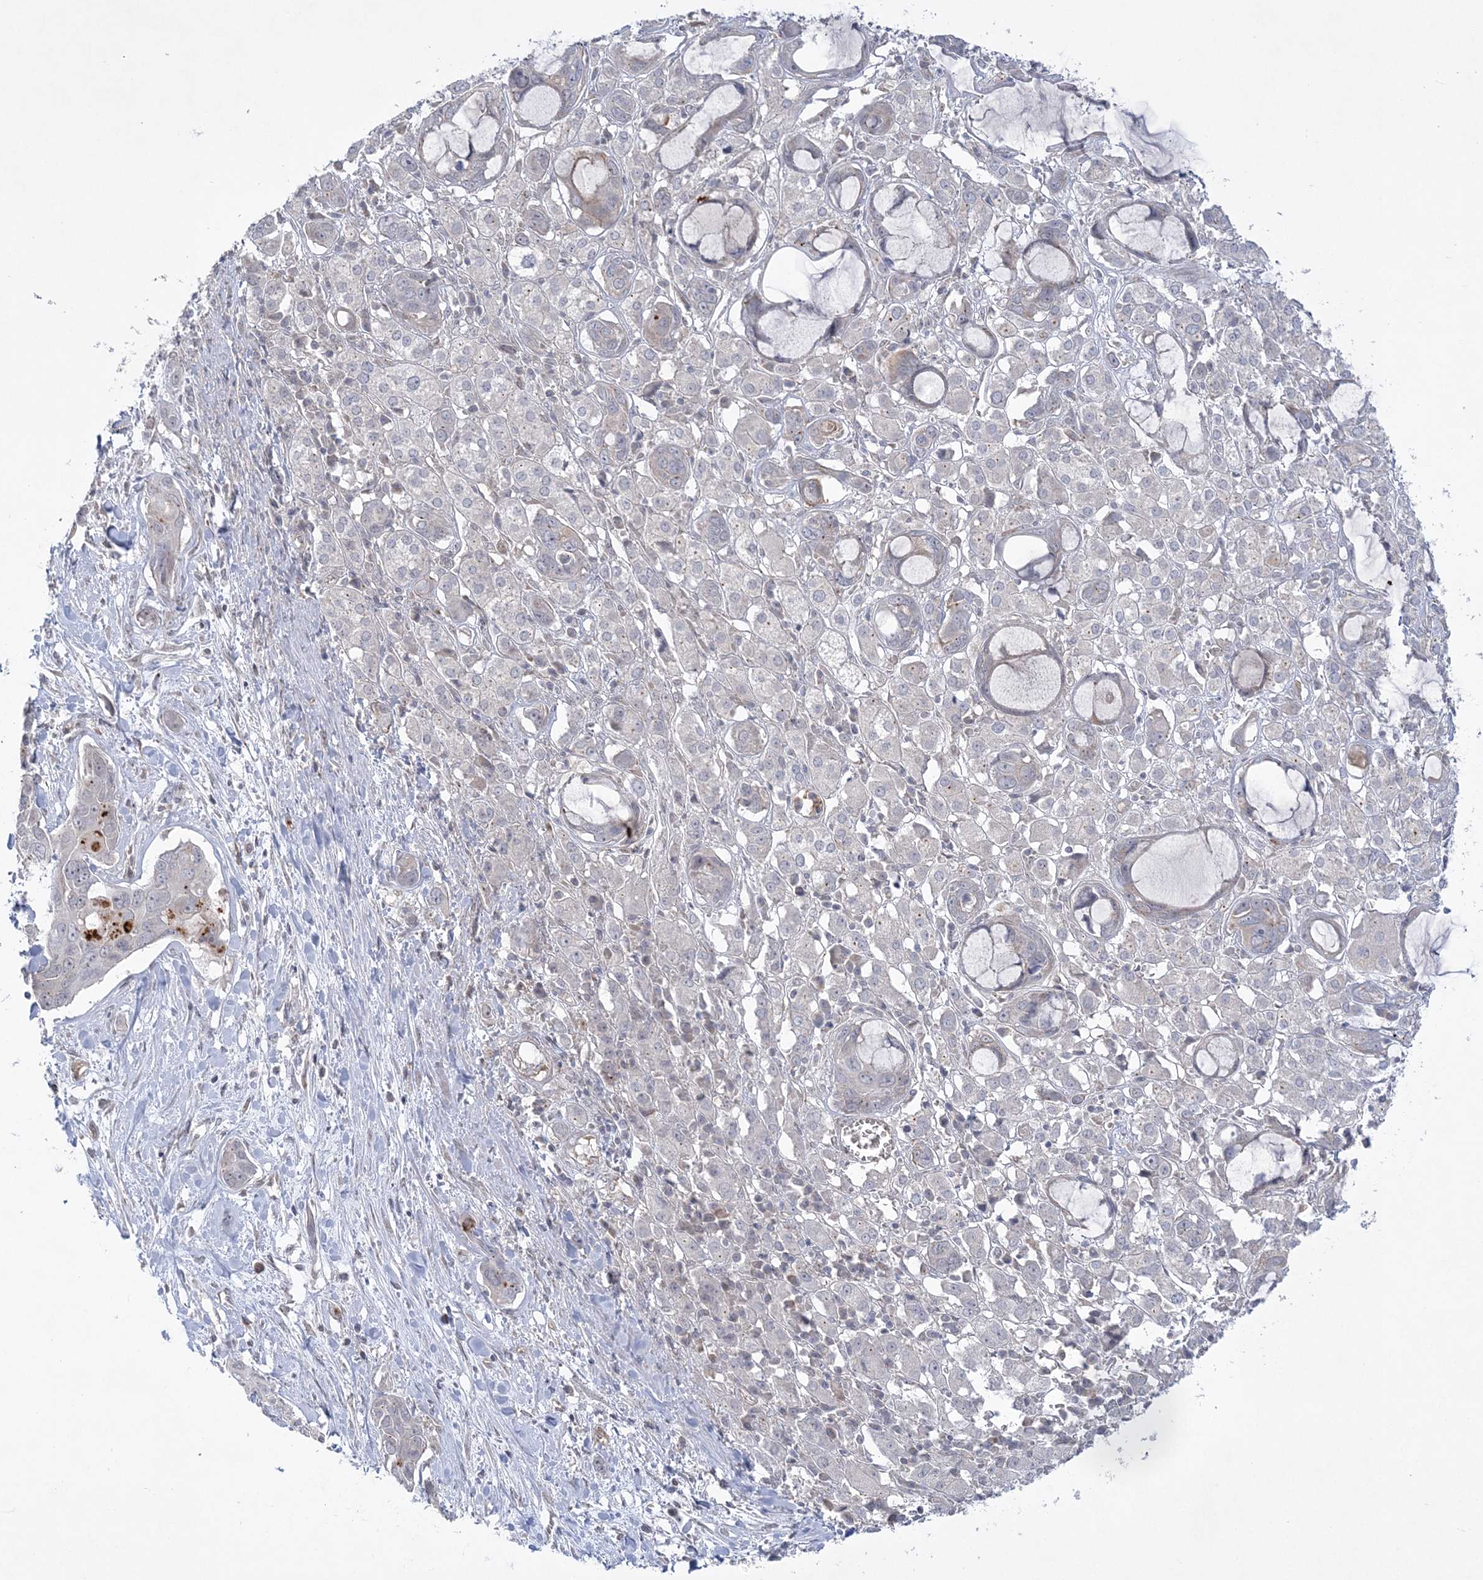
{"staining": {"intensity": "negative", "quantity": "none", "location": "none"}, "tissue": "pancreatic cancer", "cell_type": "Tumor cells", "image_type": "cancer", "snomed": [{"axis": "morphology", "description": "Adenocarcinoma, NOS"}, {"axis": "topography", "description": "Pancreas"}], "caption": "A photomicrograph of human pancreatic cancer (adenocarcinoma) is negative for staining in tumor cells.", "gene": "ADAMTS12", "patient": {"sex": "female", "age": 60}}